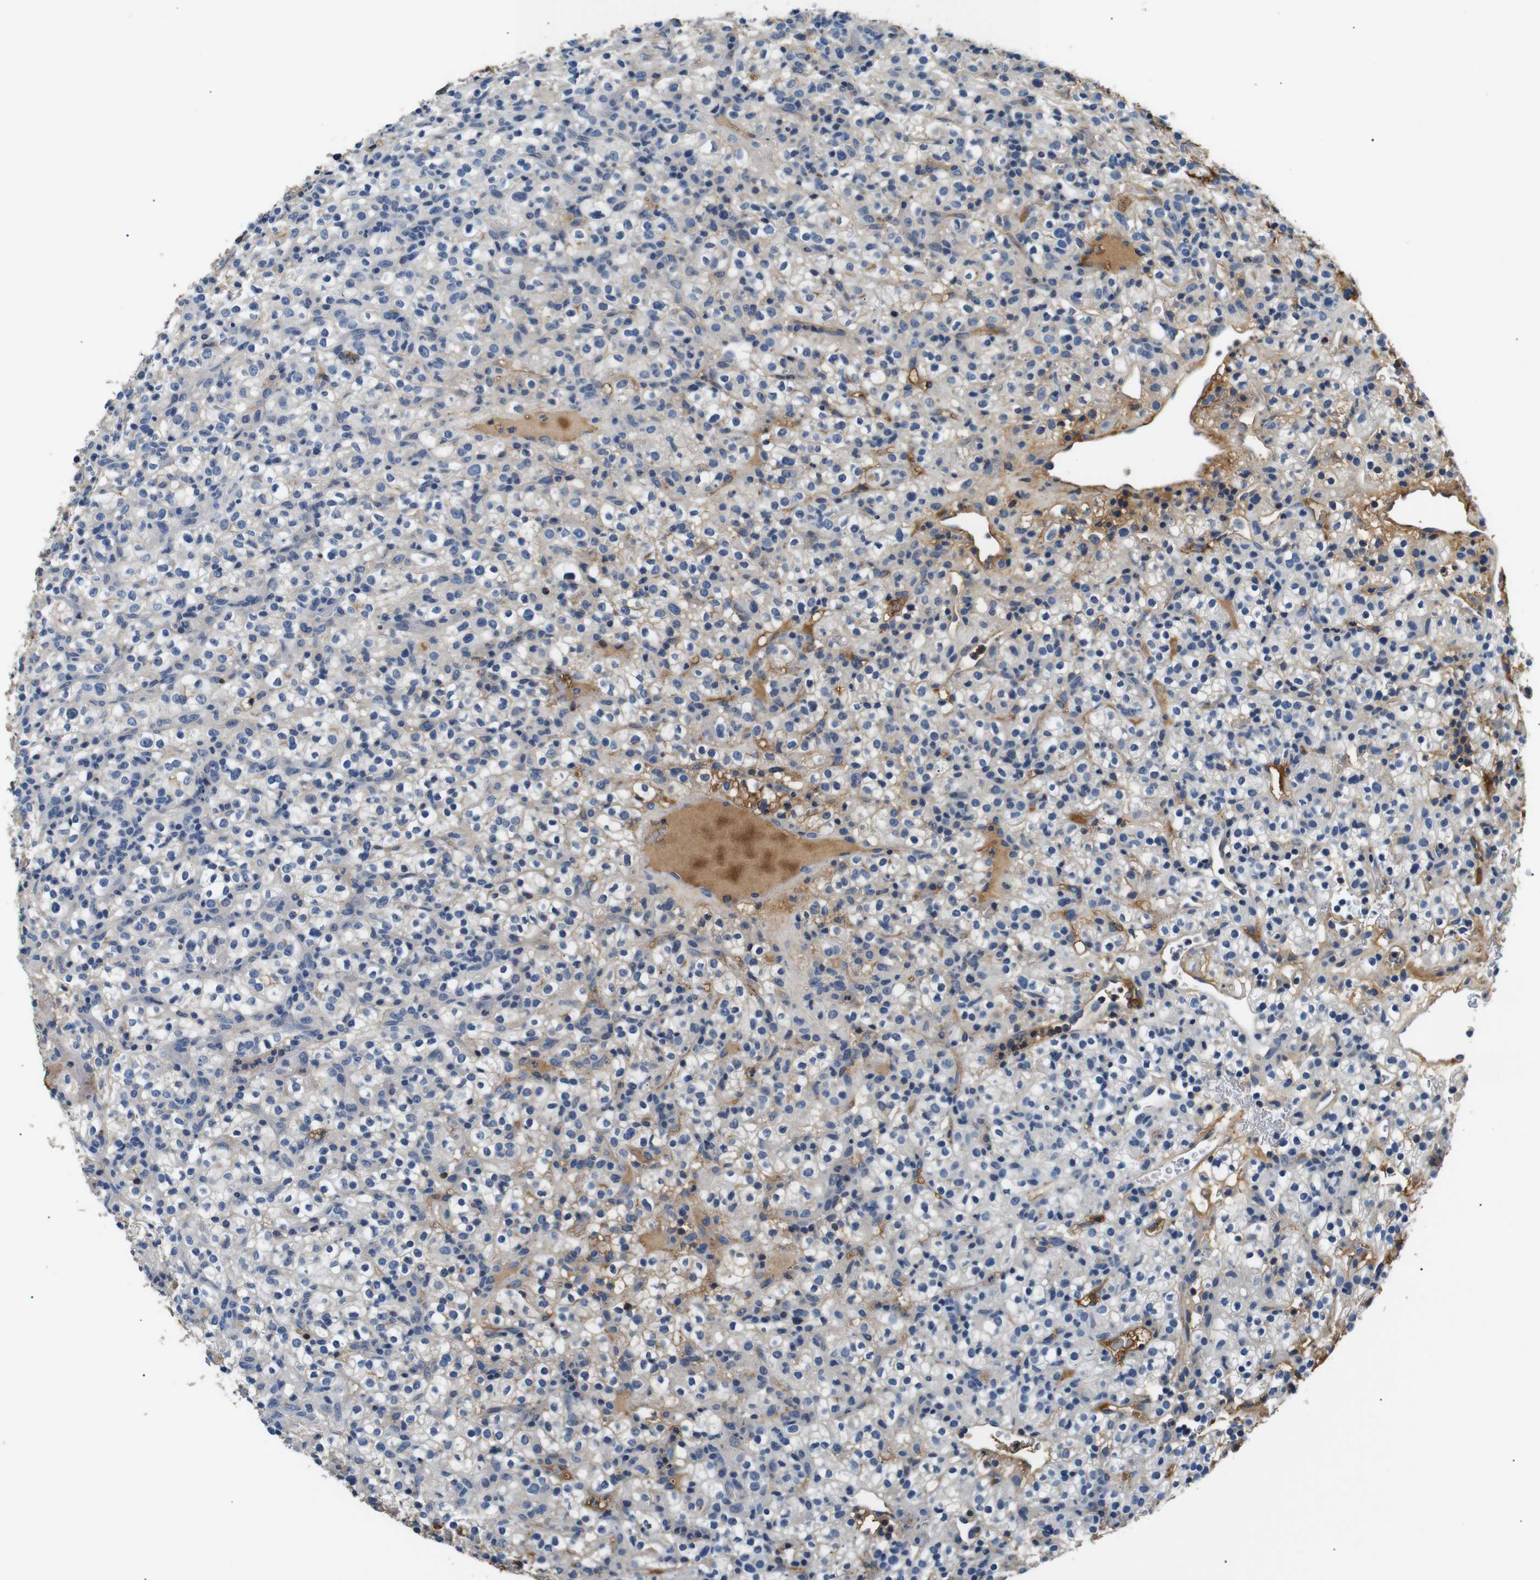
{"staining": {"intensity": "negative", "quantity": "none", "location": "none"}, "tissue": "renal cancer", "cell_type": "Tumor cells", "image_type": "cancer", "snomed": [{"axis": "morphology", "description": "Normal tissue, NOS"}, {"axis": "morphology", "description": "Adenocarcinoma, NOS"}, {"axis": "topography", "description": "Kidney"}], "caption": "Tumor cells show no significant protein expression in renal cancer.", "gene": "LHCGR", "patient": {"sex": "female", "age": 72}}